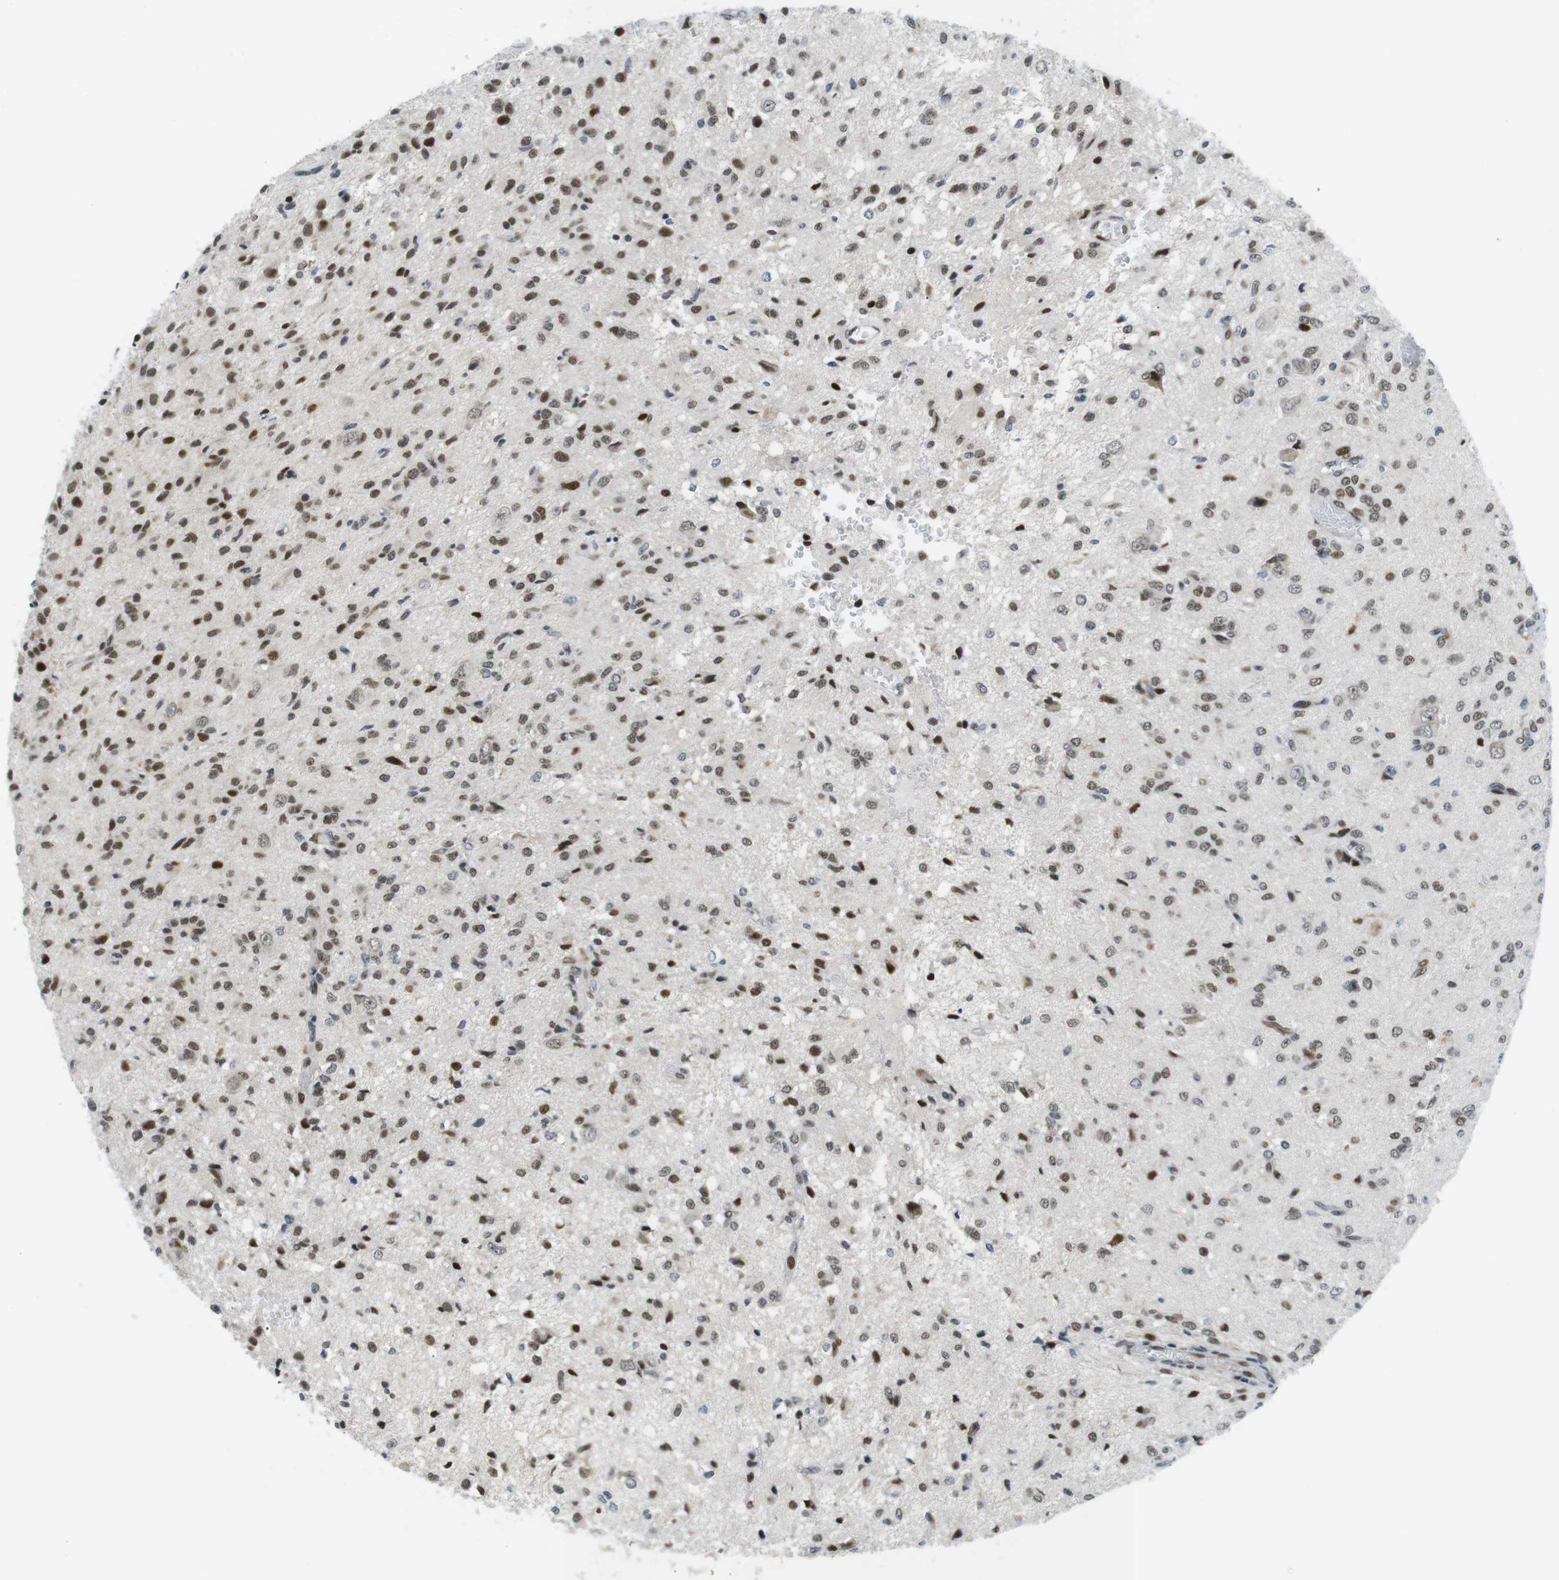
{"staining": {"intensity": "moderate", "quantity": "25%-75%", "location": "nuclear"}, "tissue": "glioma", "cell_type": "Tumor cells", "image_type": "cancer", "snomed": [{"axis": "morphology", "description": "Glioma, malignant, High grade"}, {"axis": "topography", "description": "Brain"}], "caption": "Immunohistochemistry (IHC) (DAB (3,3'-diaminobenzidine)) staining of high-grade glioma (malignant) reveals moderate nuclear protein positivity in about 25%-75% of tumor cells.", "gene": "CDC27", "patient": {"sex": "female", "age": 59}}